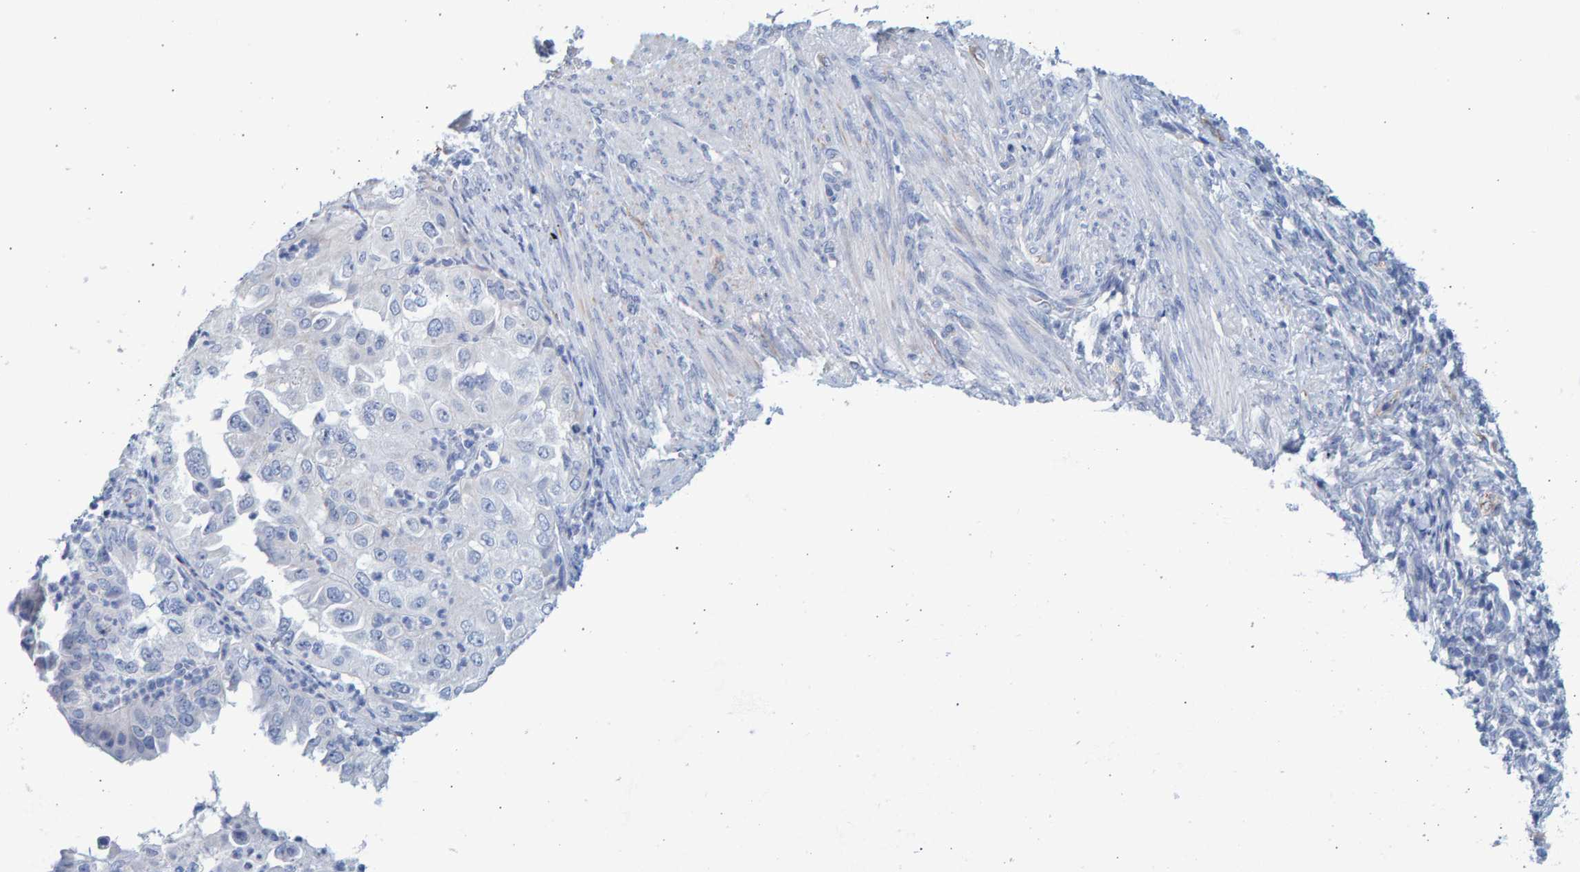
{"staining": {"intensity": "negative", "quantity": "none", "location": "none"}, "tissue": "endometrial cancer", "cell_type": "Tumor cells", "image_type": "cancer", "snomed": [{"axis": "morphology", "description": "Adenocarcinoma, NOS"}, {"axis": "topography", "description": "Endometrium"}], "caption": "High power microscopy micrograph of an immunohistochemistry photomicrograph of endometrial adenocarcinoma, revealing no significant staining in tumor cells.", "gene": "SLC34A3", "patient": {"sex": "female", "age": 85}}